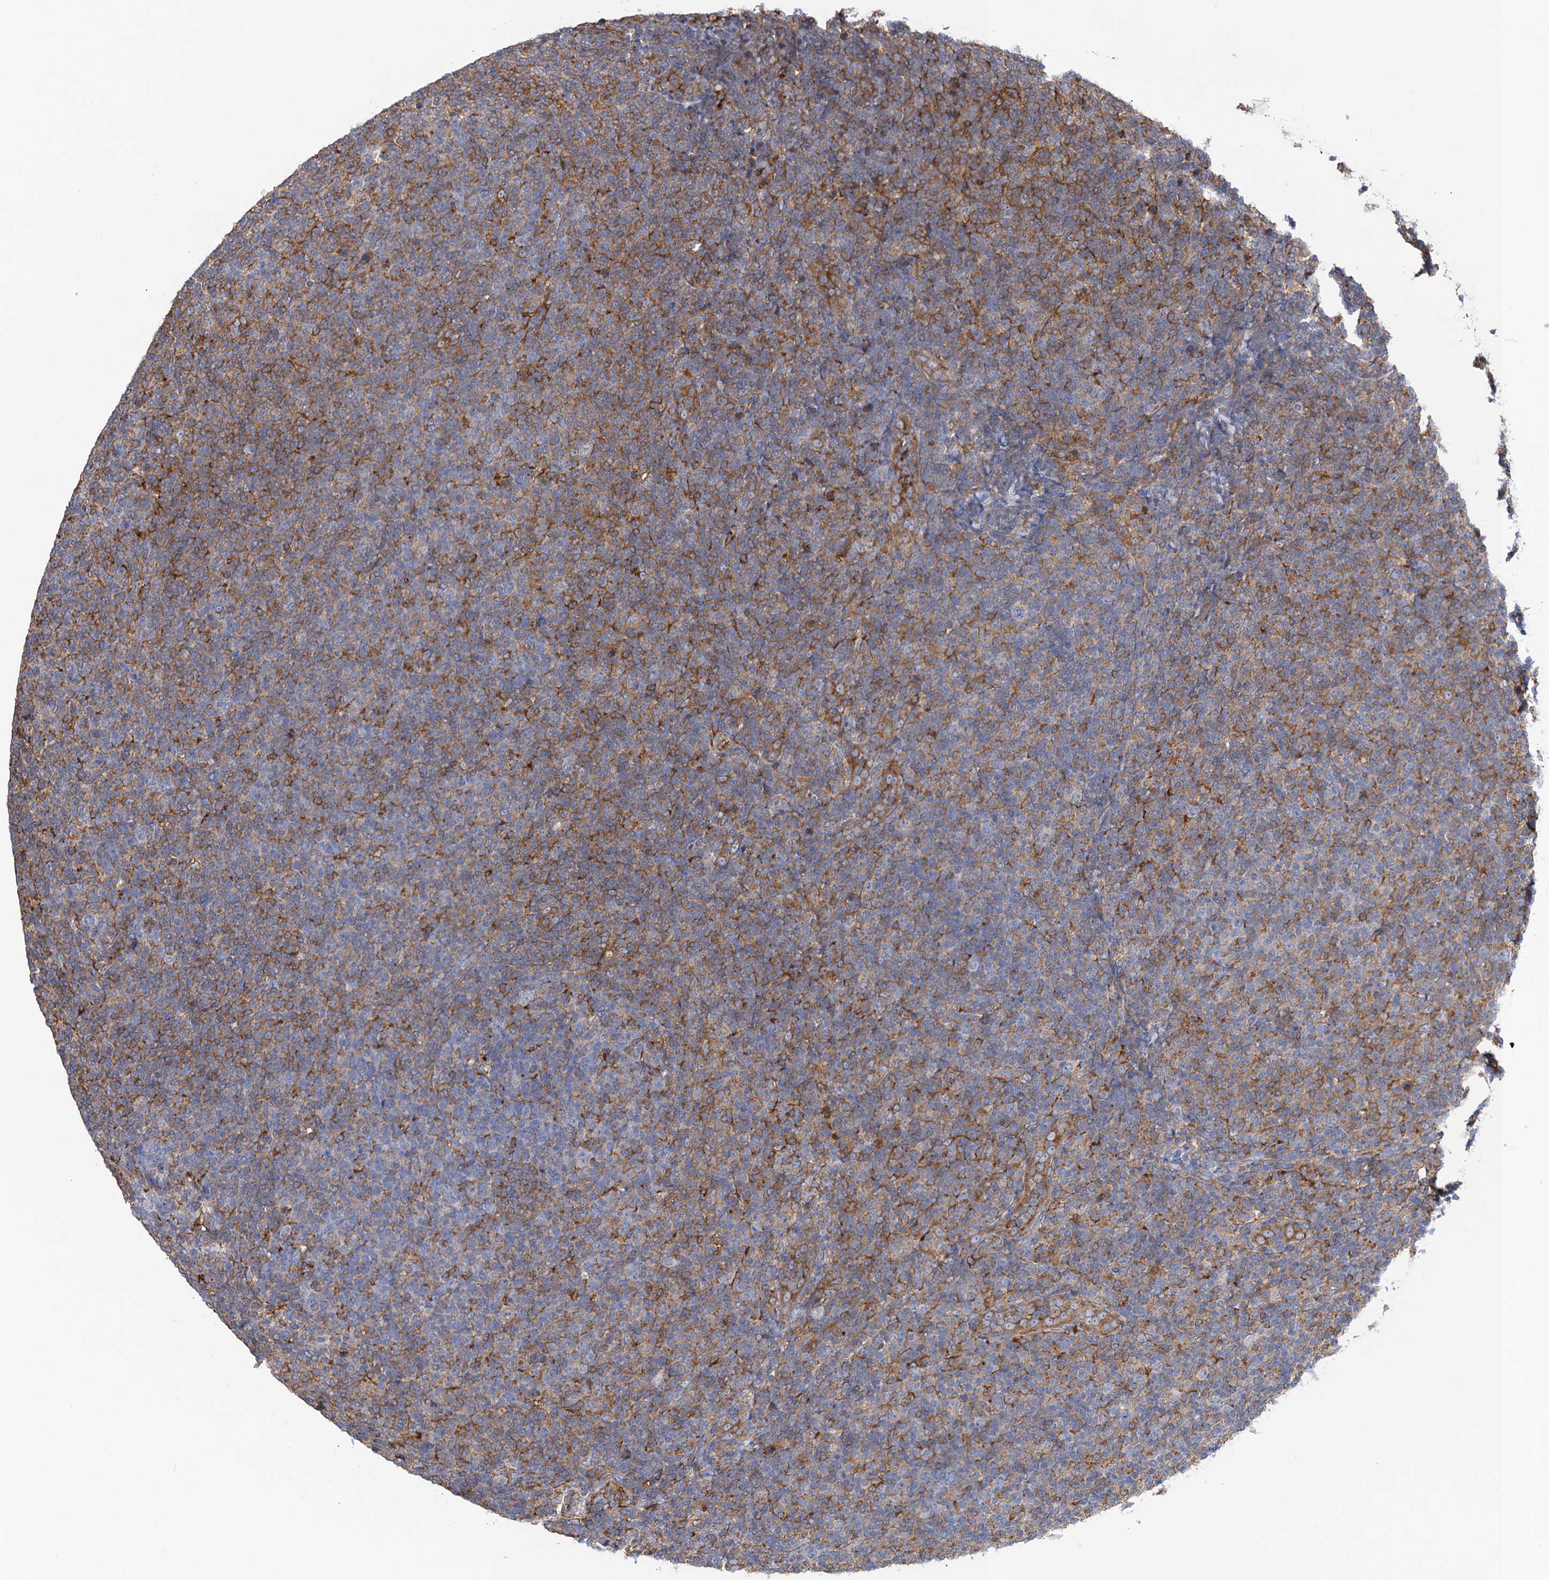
{"staining": {"intensity": "moderate", "quantity": "25%-75%", "location": "cytoplasmic/membranous"}, "tissue": "lymphoma", "cell_type": "Tumor cells", "image_type": "cancer", "snomed": [{"axis": "morphology", "description": "Malignant lymphoma, non-Hodgkin's type, Low grade"}, {"axis": "topography", "description": "Lymph node"}], "caption": "Lymphoma stained for a protein exhibits moderate cytoplasmic/membranous positivity in tumor cells.", "gene": "DYDC1", "patient": {"sex": "male", "age": 66}}